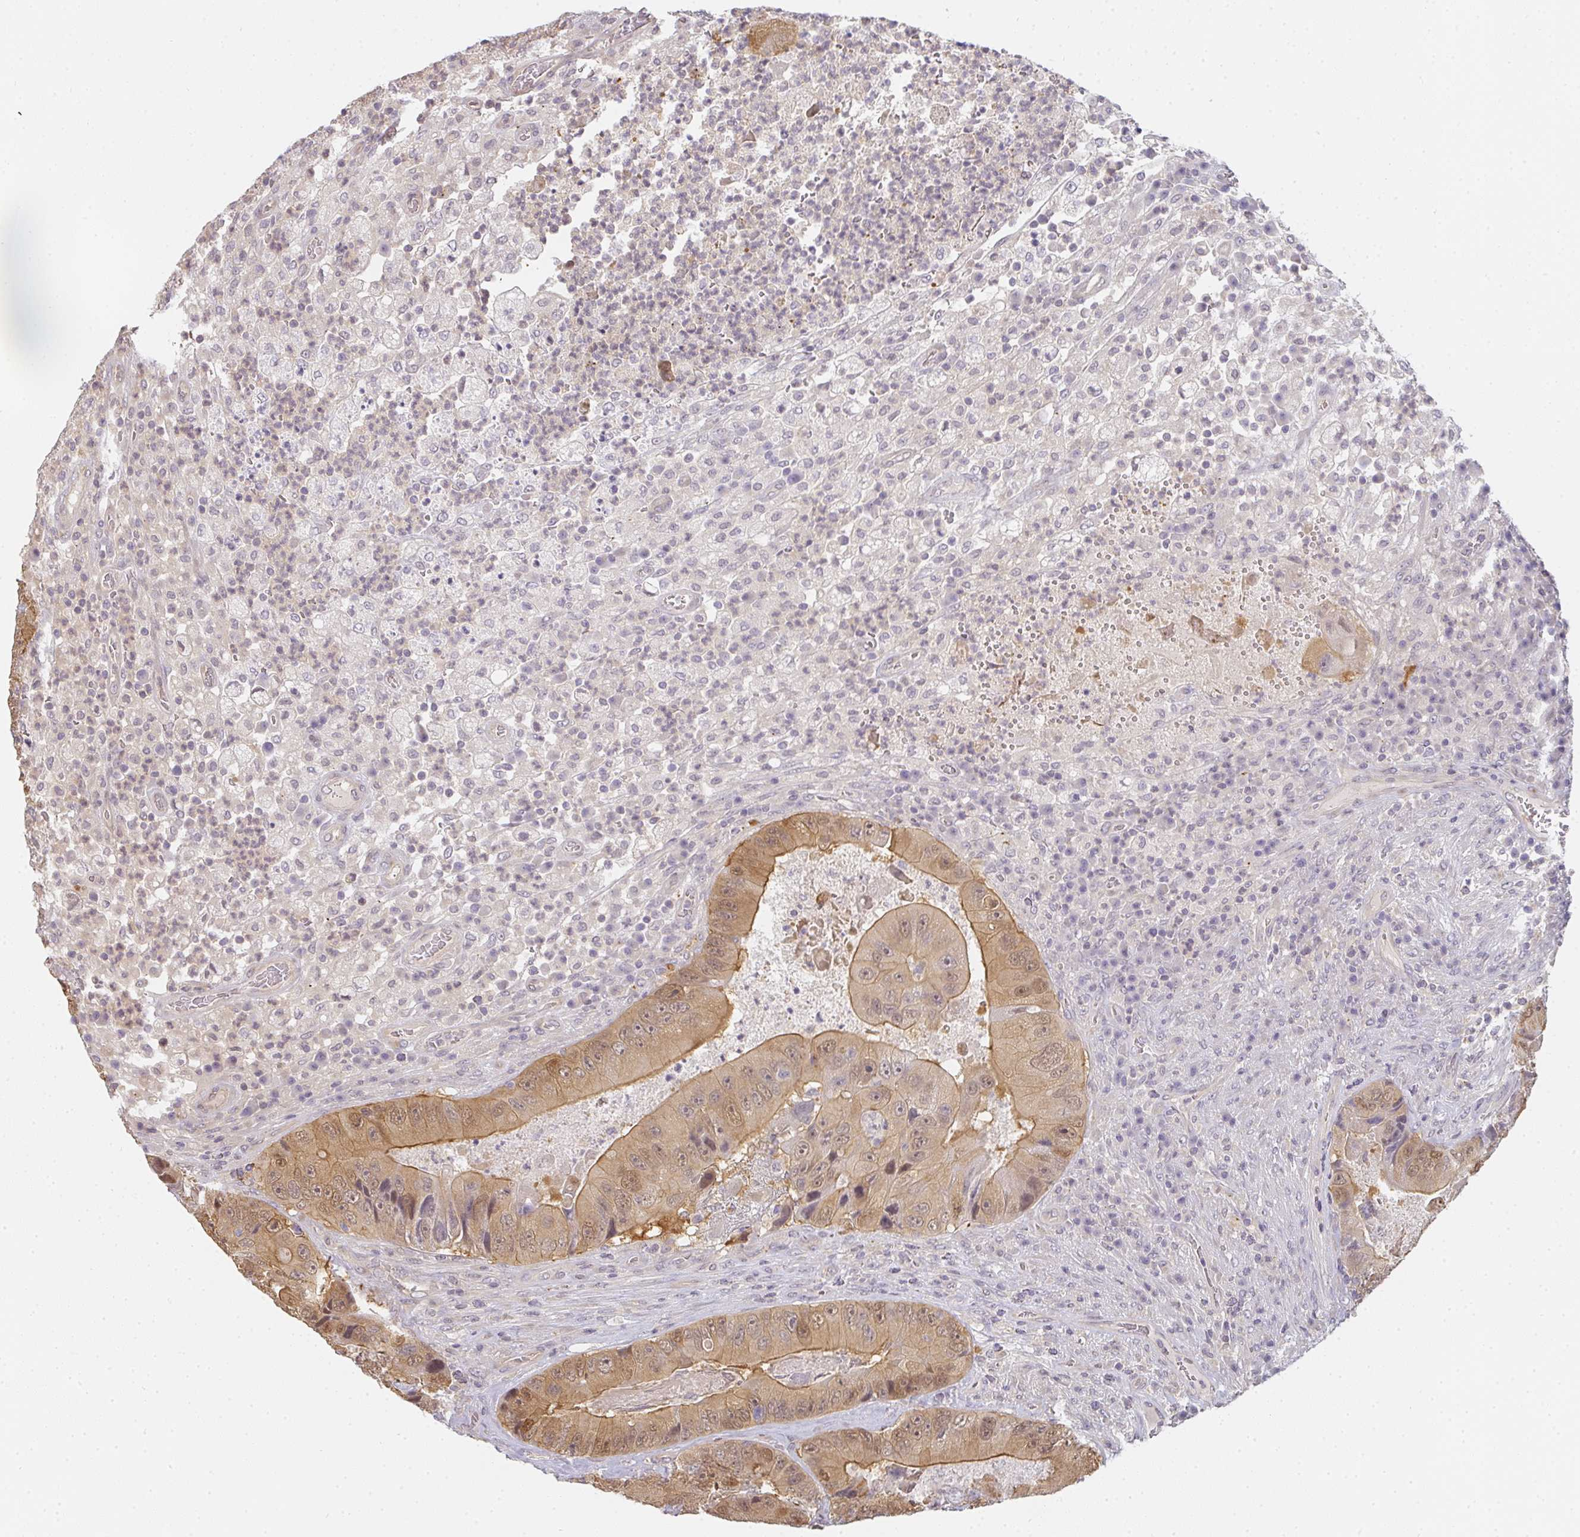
{"staining": {"intensity": "moderate", "quantity": ">75%", "location": "cytoplasmic/membranous,nuclear"}, "tissue": "colorectal cancer", "cell_type": "Tumor cells", "image_type": "cancer", "snomed": [{"axis": "morphology", "description": "Adenocarcinoma, NOS"}, {"axis": "topography", "description": "Colon"}], "caption": "Adenocarcinoma (colorectal) stained with DAB (3,3'-diaminobenzidine) immunohistochemistry (IHC) shows medium levels of moderate cytoplasmic/membranous and nuclear positivity in approximately >75% of tumor cells.", "gene": "GSDMB", "patient": {"sex": "female", "age": 86}}